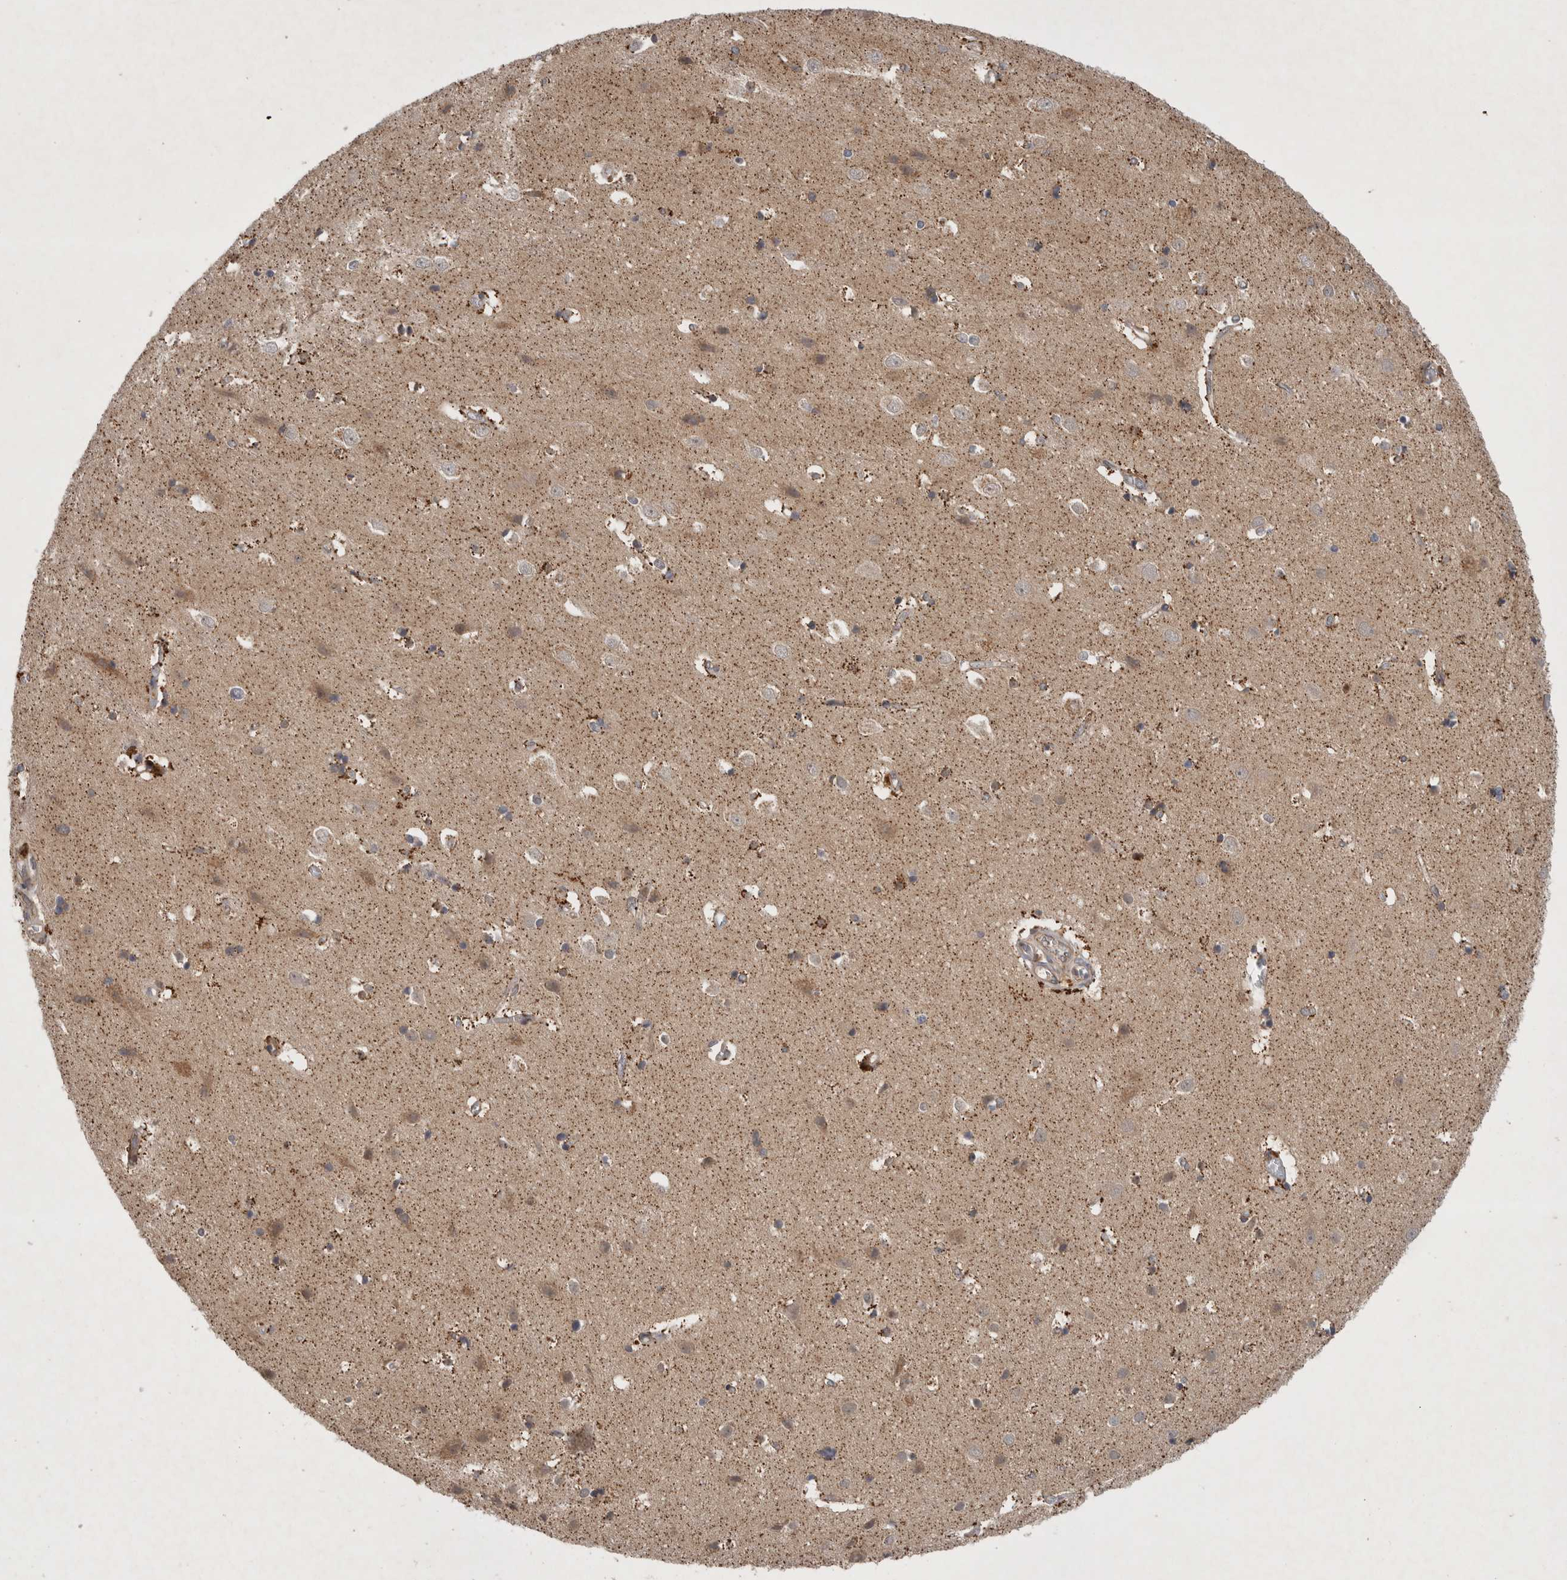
{"staining": {"intensity": "weak", "quantity": ">75%", "location": "cytoplasmic/membranous"}, "tissue": "cerebral cortex", "cell_type": "Endothelial cells", "image_type": "normal", "snomed": [{"axis": "morphology", "description": "Normal tissue, NOS"}, {"axis": "topography", "description": "Cerebral cortex"}], "caption": "Approximately >75% of endothelial cells in normal human cerebral cortex demonstrate weak cytoplasmic/membranous protein staining as visualized by brown immunohistochemical staining.", "gene": "PDCD2", "patient": {"sex": "male", "age": 54}}